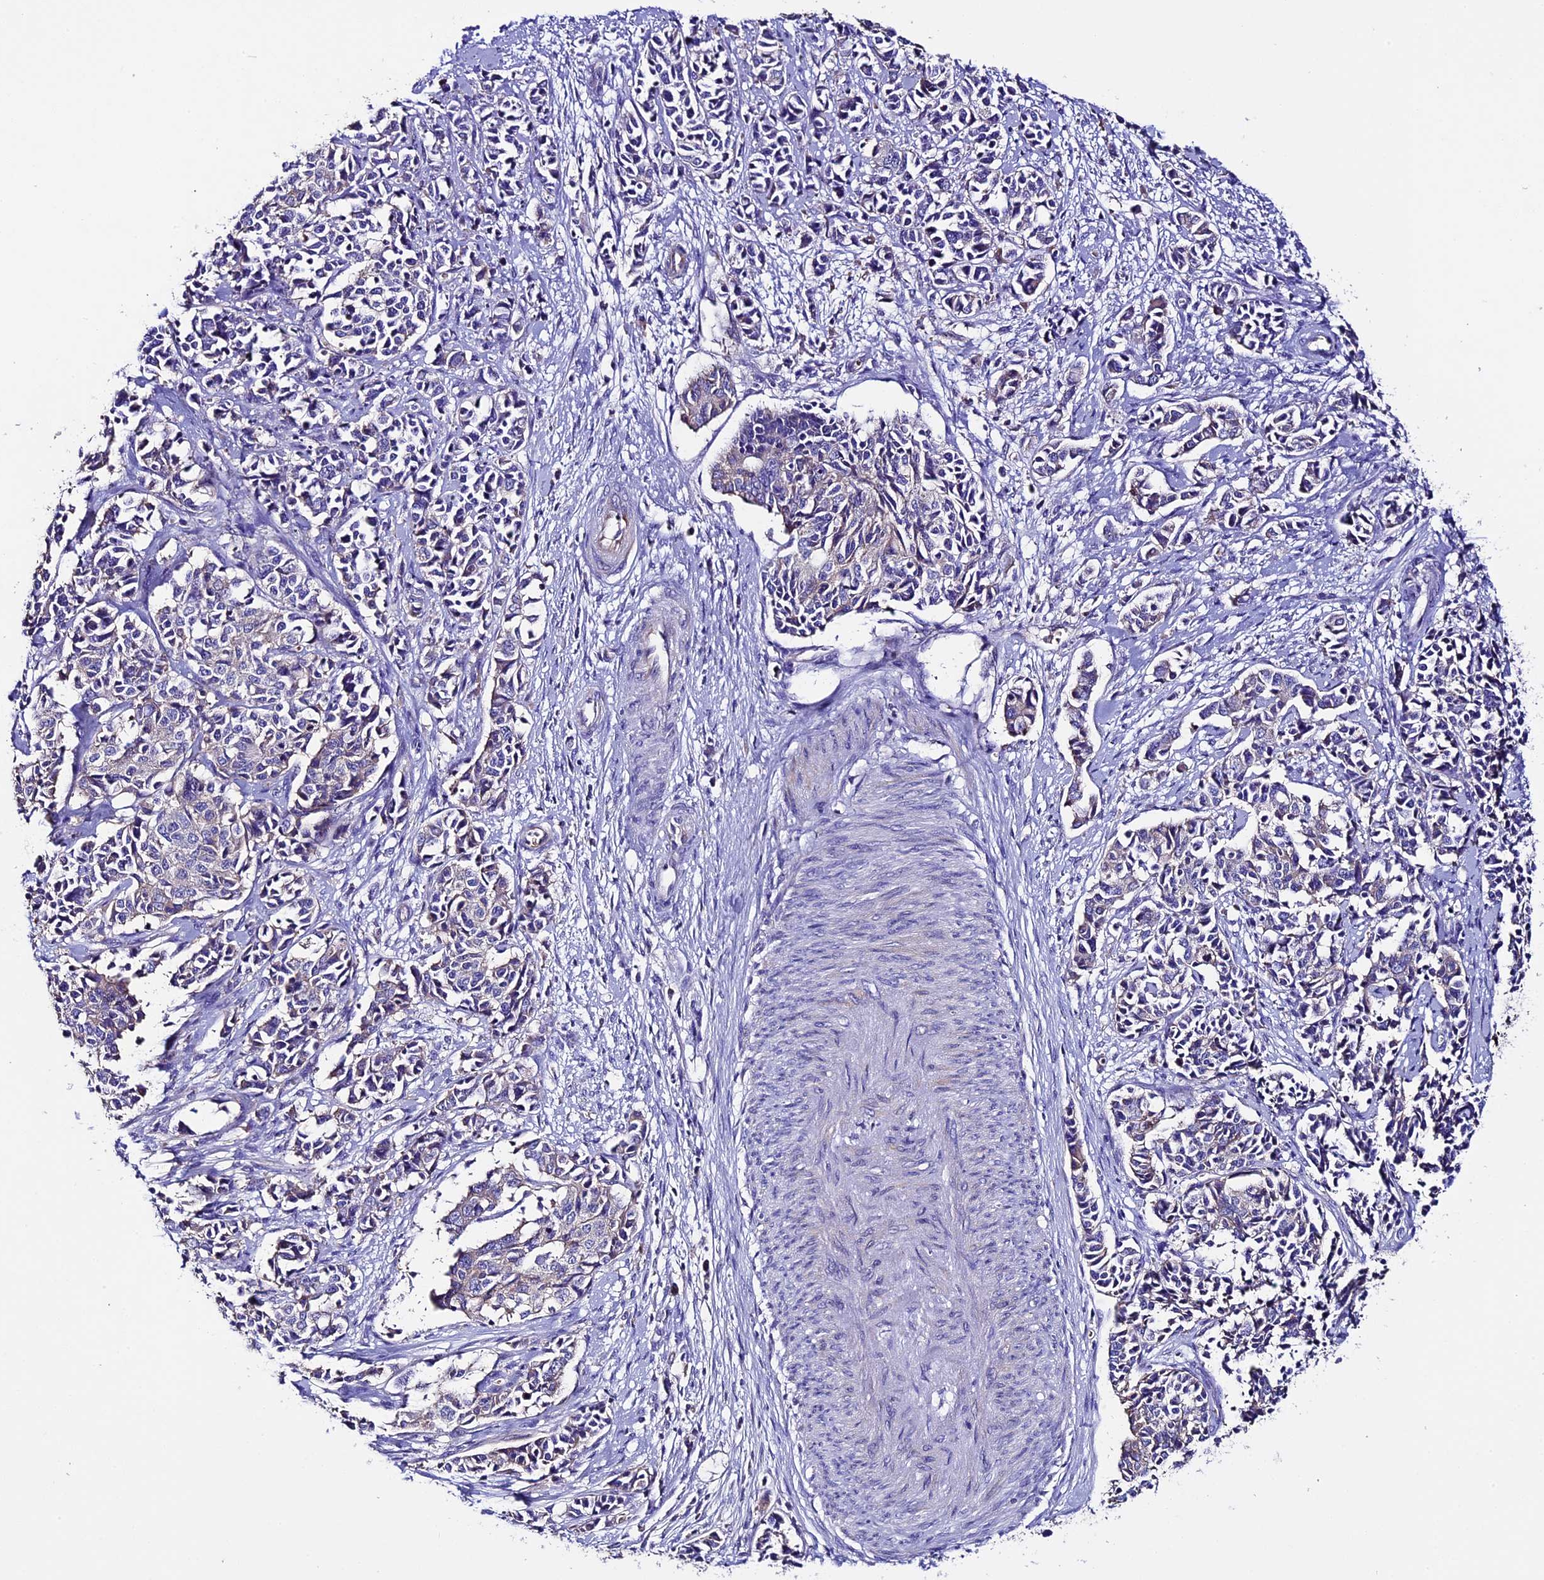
{"staining": {"intensity": "negative", "quantity": "none", "location": "none"}, "tissue": "cervical cancer", "cell_type": "Tumor cells", "image_type": "cancer", "snomed": [{"axis": "morphology", "description": "Normal tissue, NOS"}, {"axis": "morphology", "description": "Squamous cell carcinoma, NOS"}, {"axis": "topography", "description": "Cervix"}], "caption": "There is no significant staining in tumor cells of cervical cancer.", "gene": "TCP11L2", "patient": {"sex": "female", "age": 35}}